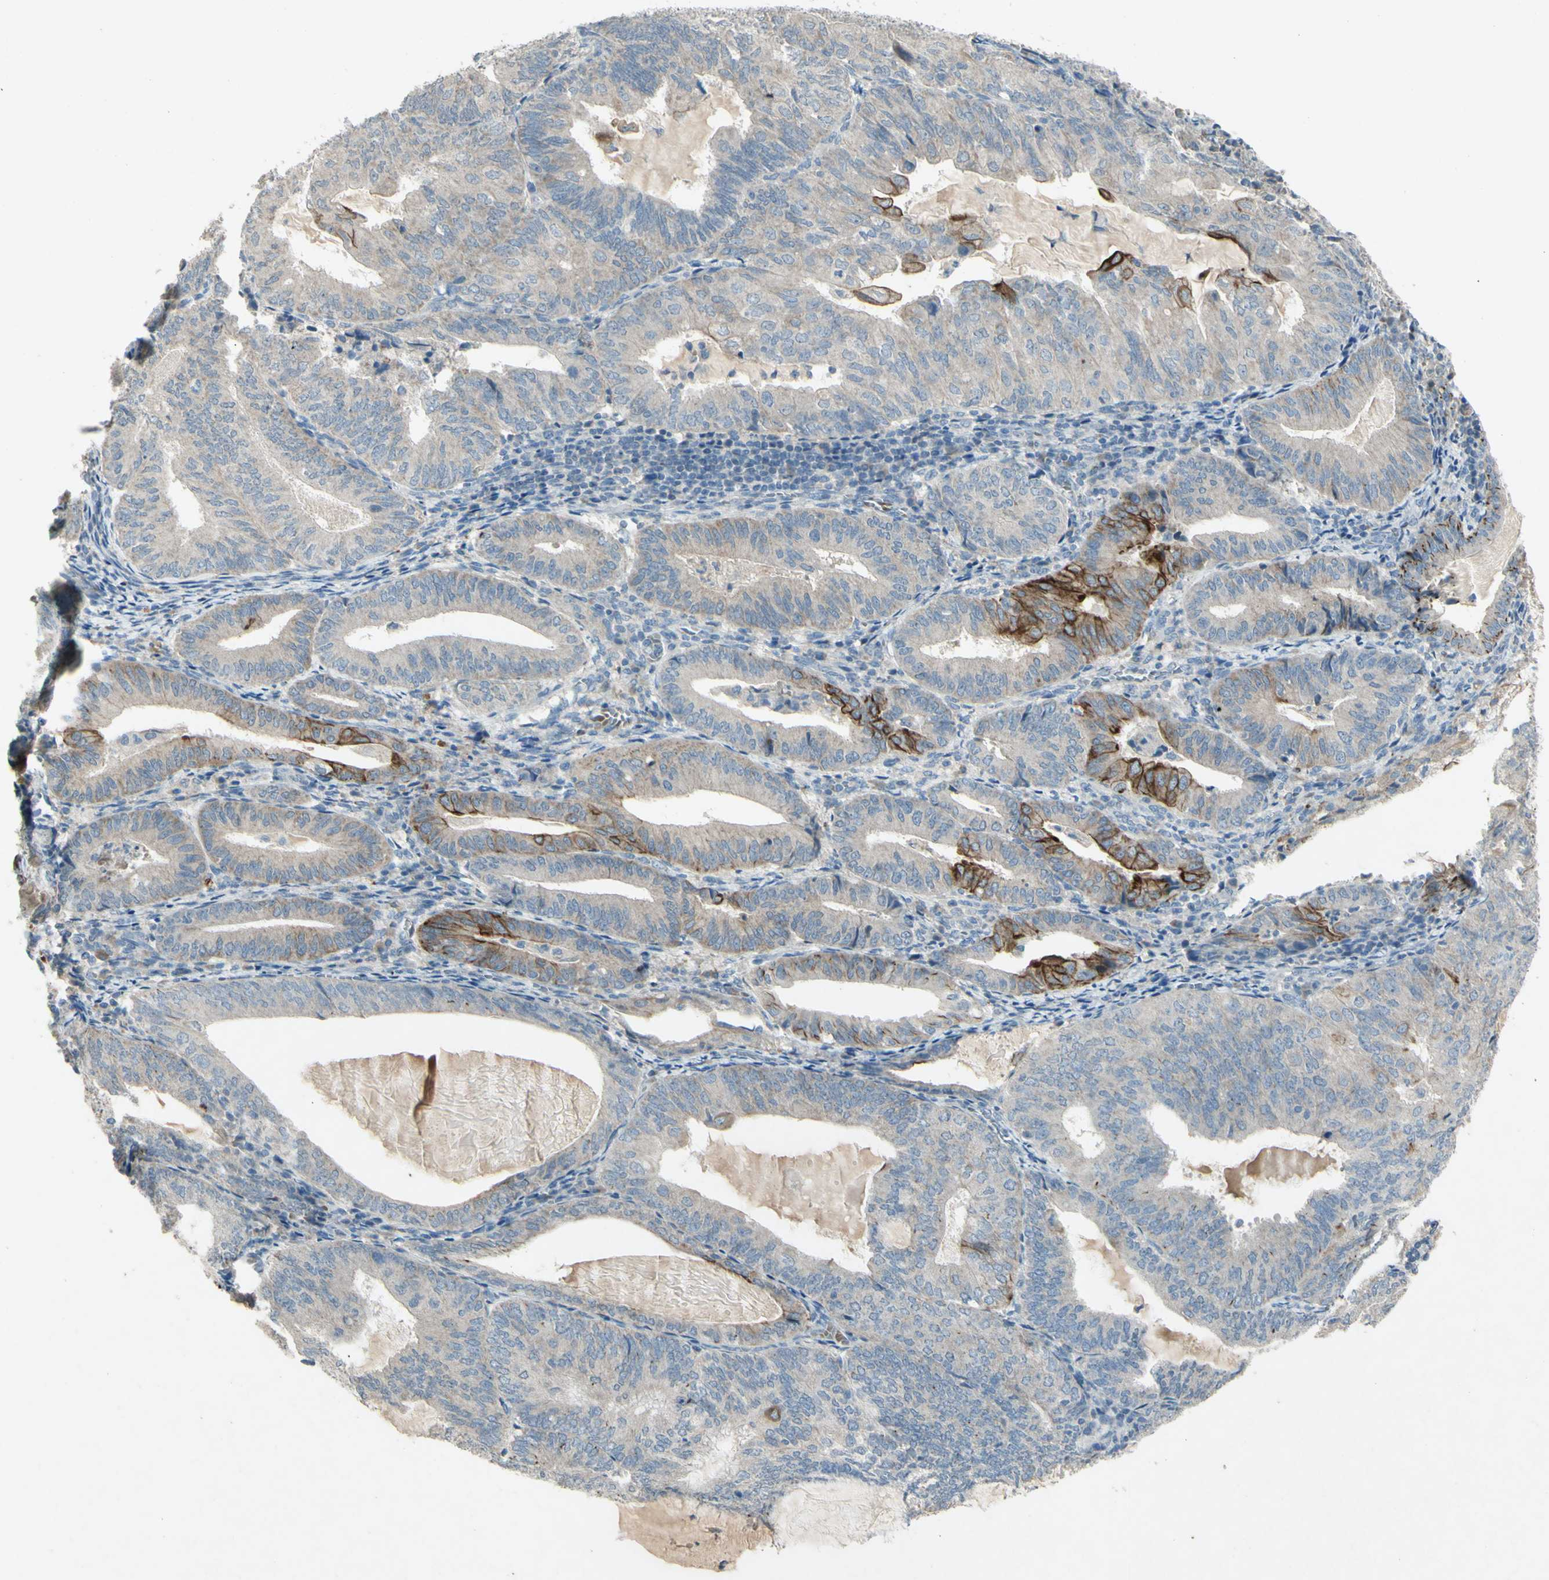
{"staining": {"intensity": "strong", "quantity": "<25%", "location": "cytoplasmic/membranous"}, "tissue": "endometrial cancer", "cell_type": "Tumor cells", "image_type": "cancer", "snomed": [{"axis": "morphology", "description": "Adenocarcinoma, NOS"}, {"axis": "topography", "description": "Endometrium"}], "caption": "Immunohistochemical staining of endometrial adenocarcinoma reveals medium levels of strong cytoplasmic/membranous staining in about <25% of tumor cells. (Brightfield microscopy of DAB IHC at high magnification).", "gene": "TIMM21", "patient": {"sex": "female", "age": 81}}